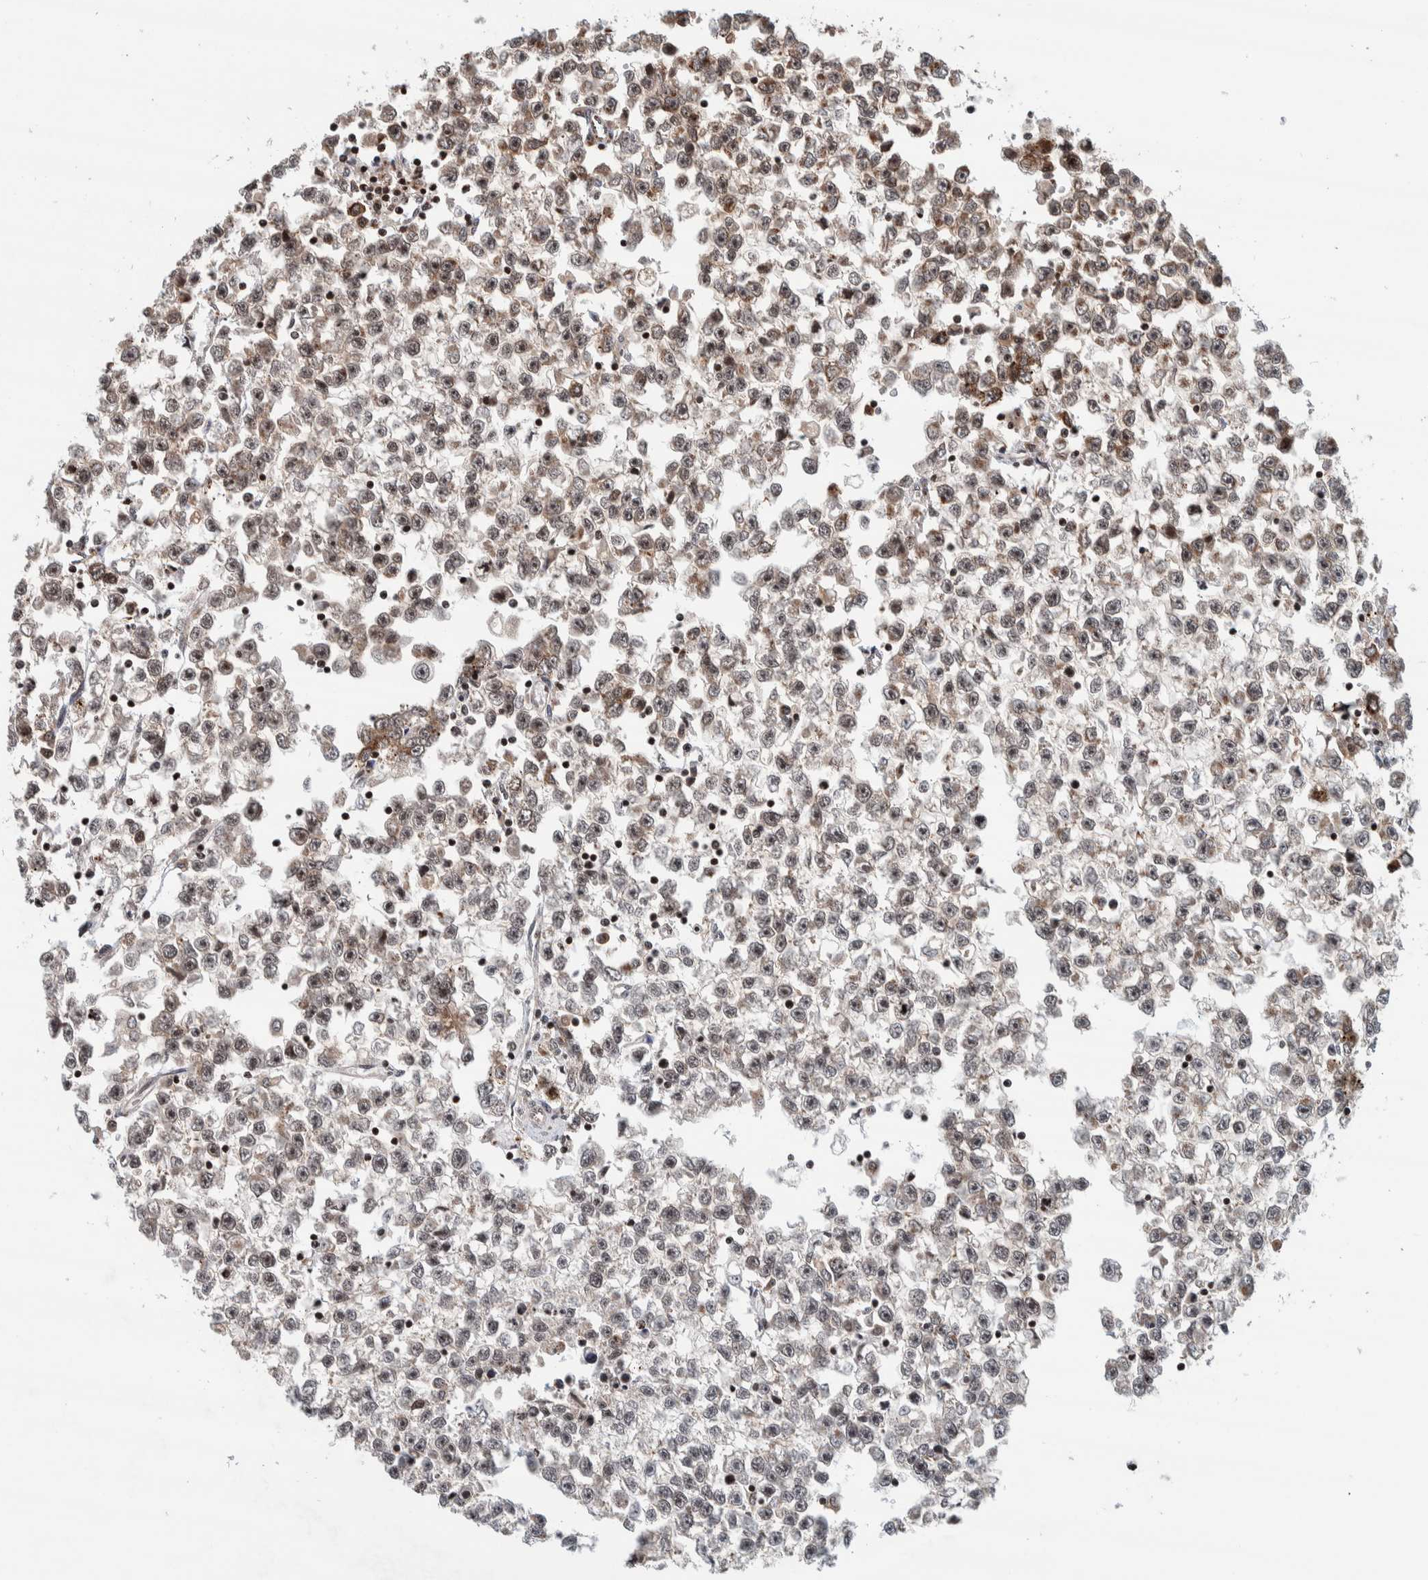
{"staining": {"intensity": "weak", "quantity": "<25%", "location": "cytoplasmic/membranous,nuclear"}, "tissue": "testis cancer", "cell_type": "Tumor cells", "image_type": "cancer", "snomed": [{"axis": "morphology", "description": "Seminoma, NOS"}, {"axis": "morphology", "description": "Carcinoma, Embryonal, NOS"}, {"axis": "topography", "description": "Testis"}], "caption": "Tumor cells show no significant staining in testis embryonal carcinoma.", "gene": "CCDC182", "patient": {"sex": "male", "age": 51}}